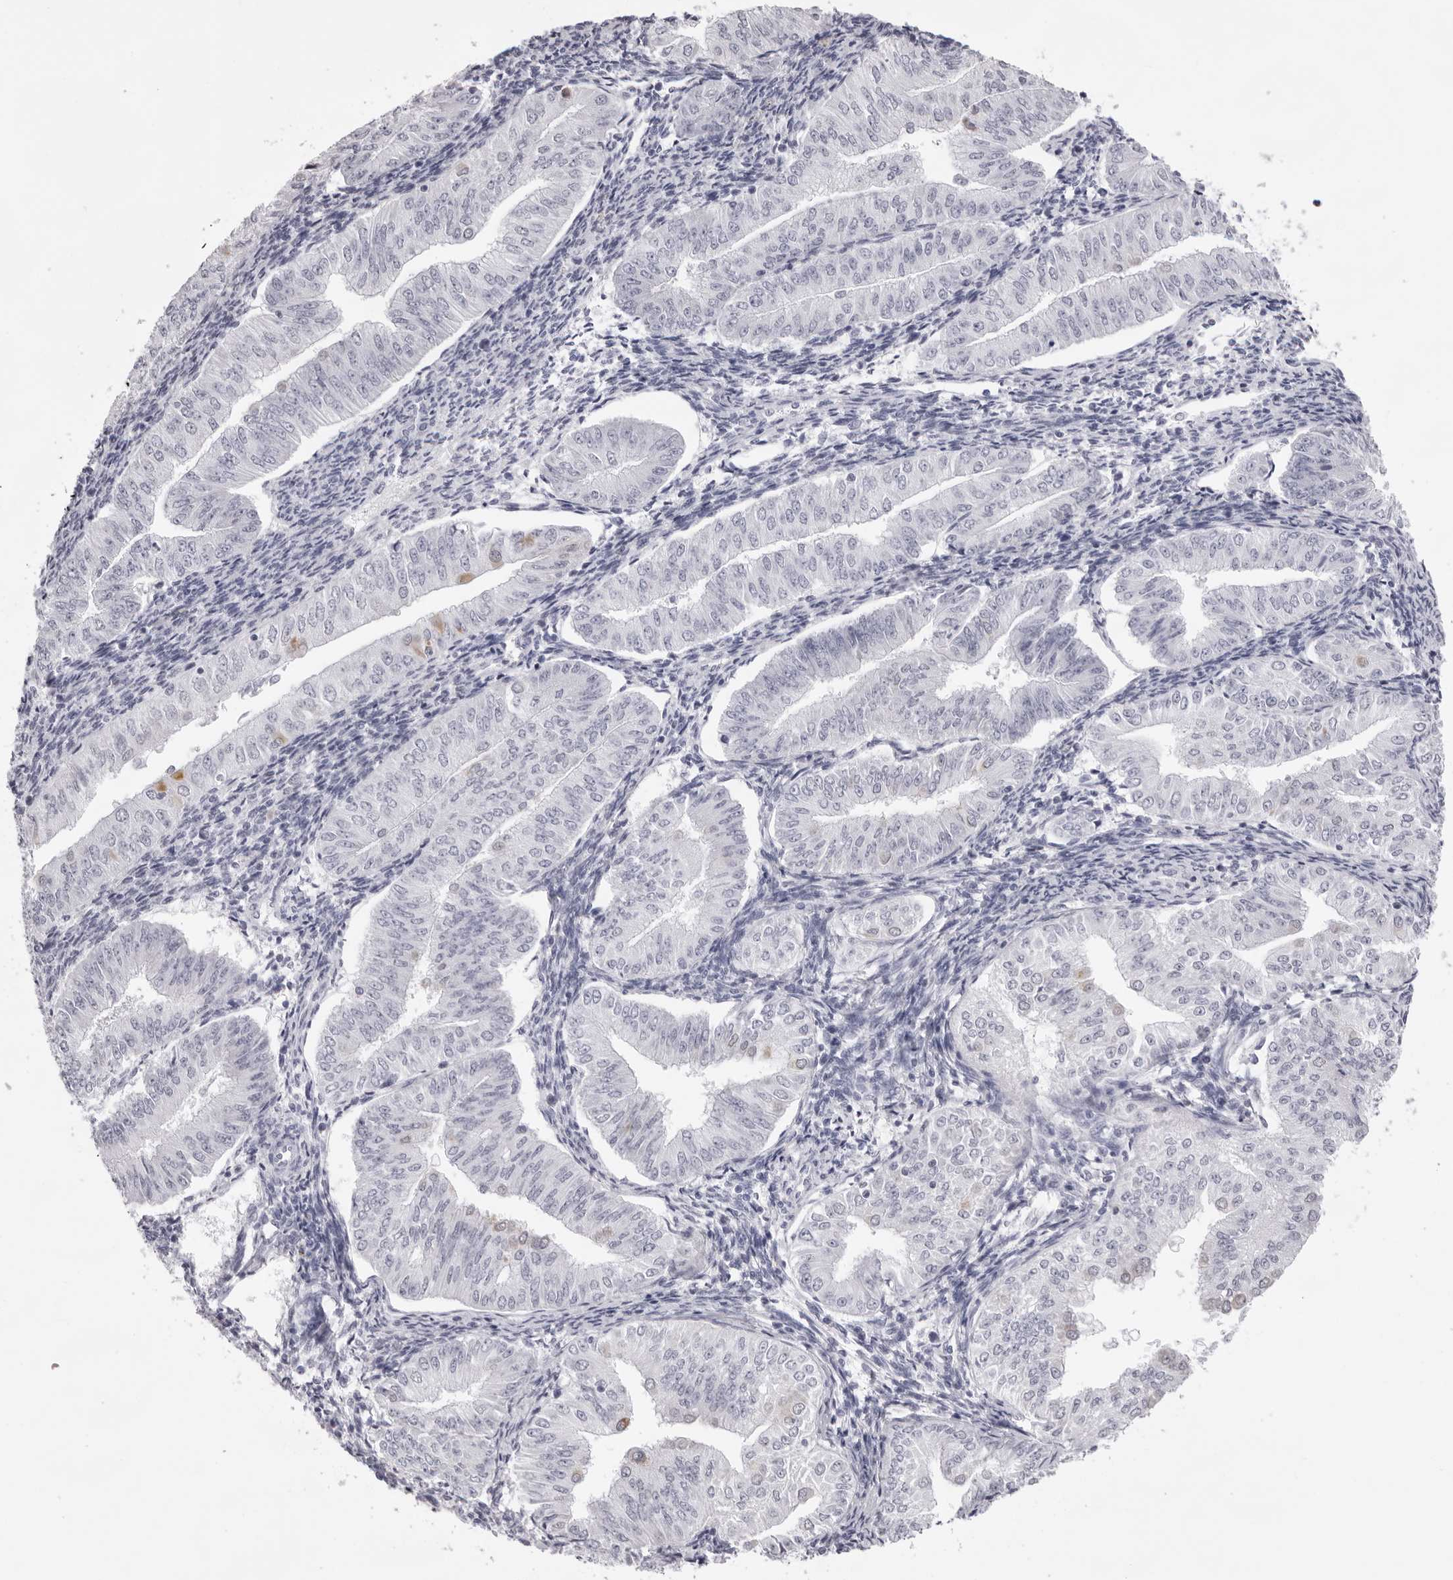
{"staining": {"intensity": "negative", "quantity": "none", "location": "none"}, "tissue": "endometrial cancer", "cell_type": "Tumor cells", "image_type": "cancer", "snomed": [{"axis": "morphology", "description": "Normal tissue, NOS"}, {"axis": "morphology", "description": "Adenocarcinoma, NOS"}, {"axis": "topography", "description": "Endometrium"}], "caption": "This is an immunohistochemistry photomicrograph of endometrial cancer. There is no positivity in tumor cells.", "gene": "SMIM2", "patient": {"sex": "female", "age": 53}}